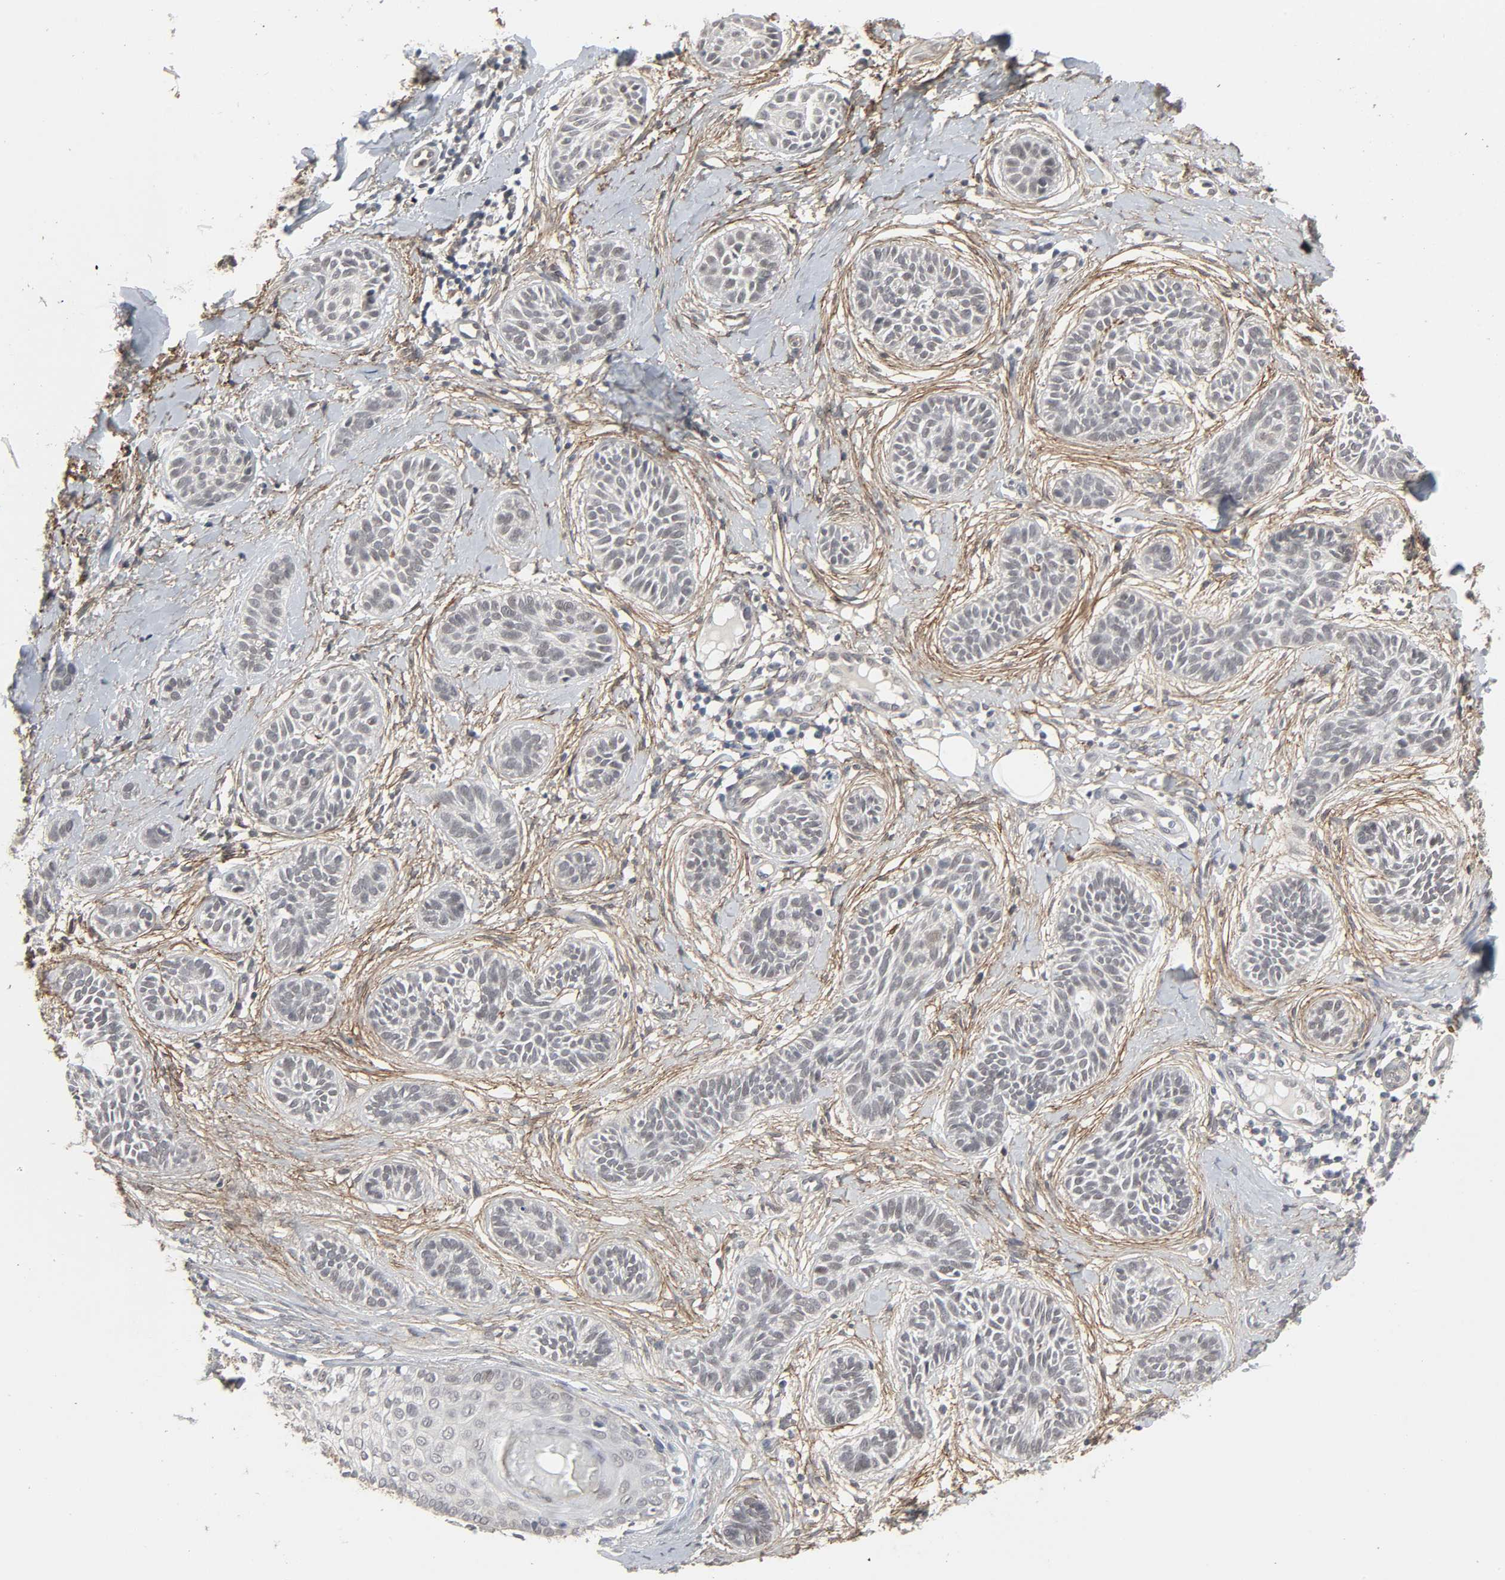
{"staining": {"intensity": "negative", "quantity": "none", "location": "none"}, "tissue": "skin cancer", "cell_type": "Tumor cells", "image_type": "cancer", "snomed": [{"axis": "morphology", "description": "Normal tissue, NOS"}, {"axis": "morphology", "description": "Basal cell carcinoma"}, {"axis": "topography", "description": "Skin"}], "caption": "This image is of basal cell carcinoma (skin) stained with immunohistochemistry (IHC) to label a protein in brown with the nuclei are counter-stained blue. There is no staining in tumor cells.", "gene": "ZNF222", "patient": {"sex": "male", "age": 63}}